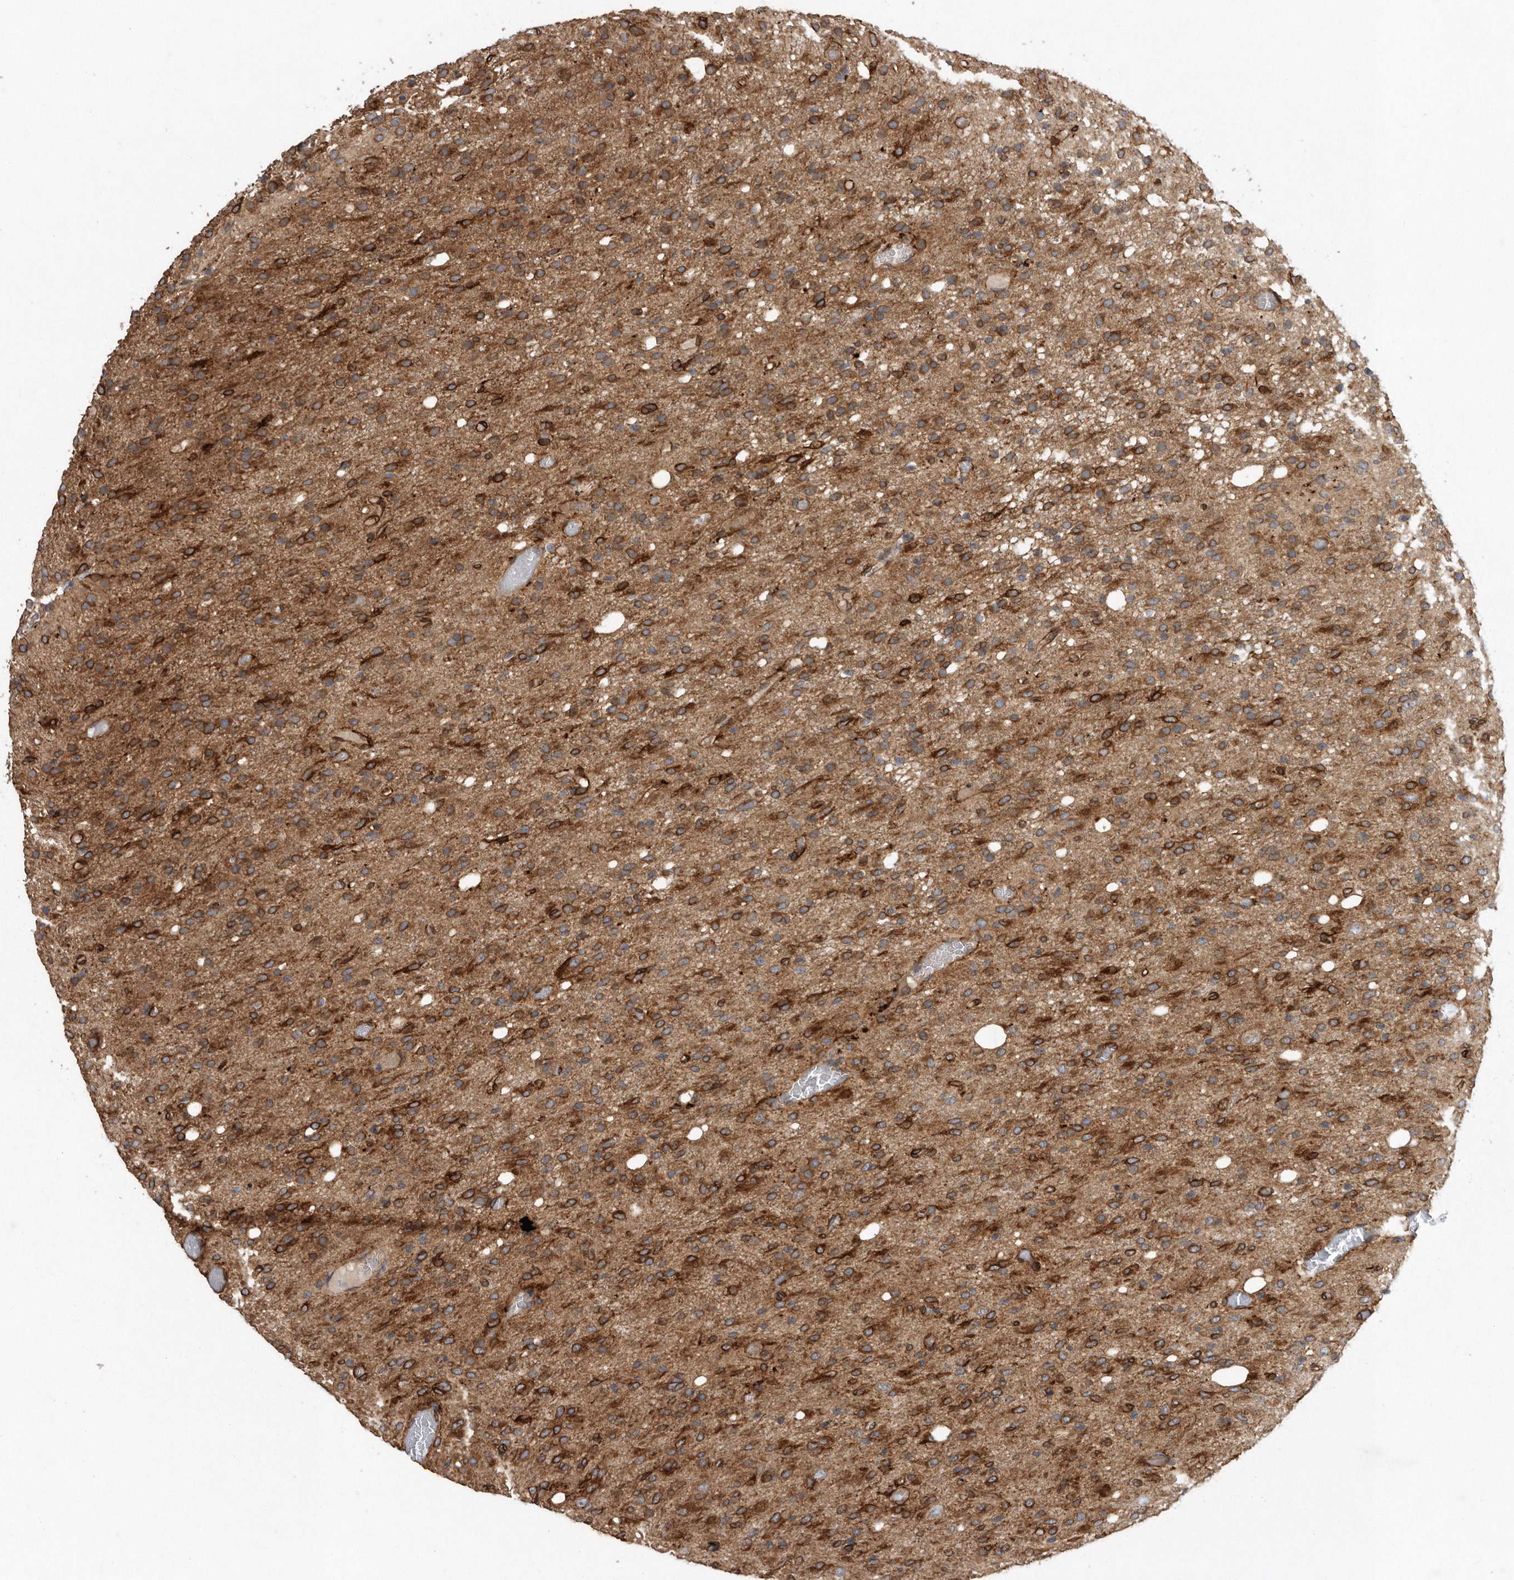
{"staining": {"intensity": "strong", "quantity": ">75%", "location": "cytoplasmic/membranous"}, "tissue": "glioma", "cell_type": "Tumor cells", "image_type": "cancer", "snomed": [{"axis": "morphology", "description": "Glioma, malignant, High grade"}, {"axis": "topography", "description": "Brain"}], "caption": "Glioma was stained to show a protein in brown. There is high levels of strong cytoplasmic/membranous positivity in approximately >75% of tumor cells.", "gene": "PON2", "patient": {"sex": "female", "age": 59}}